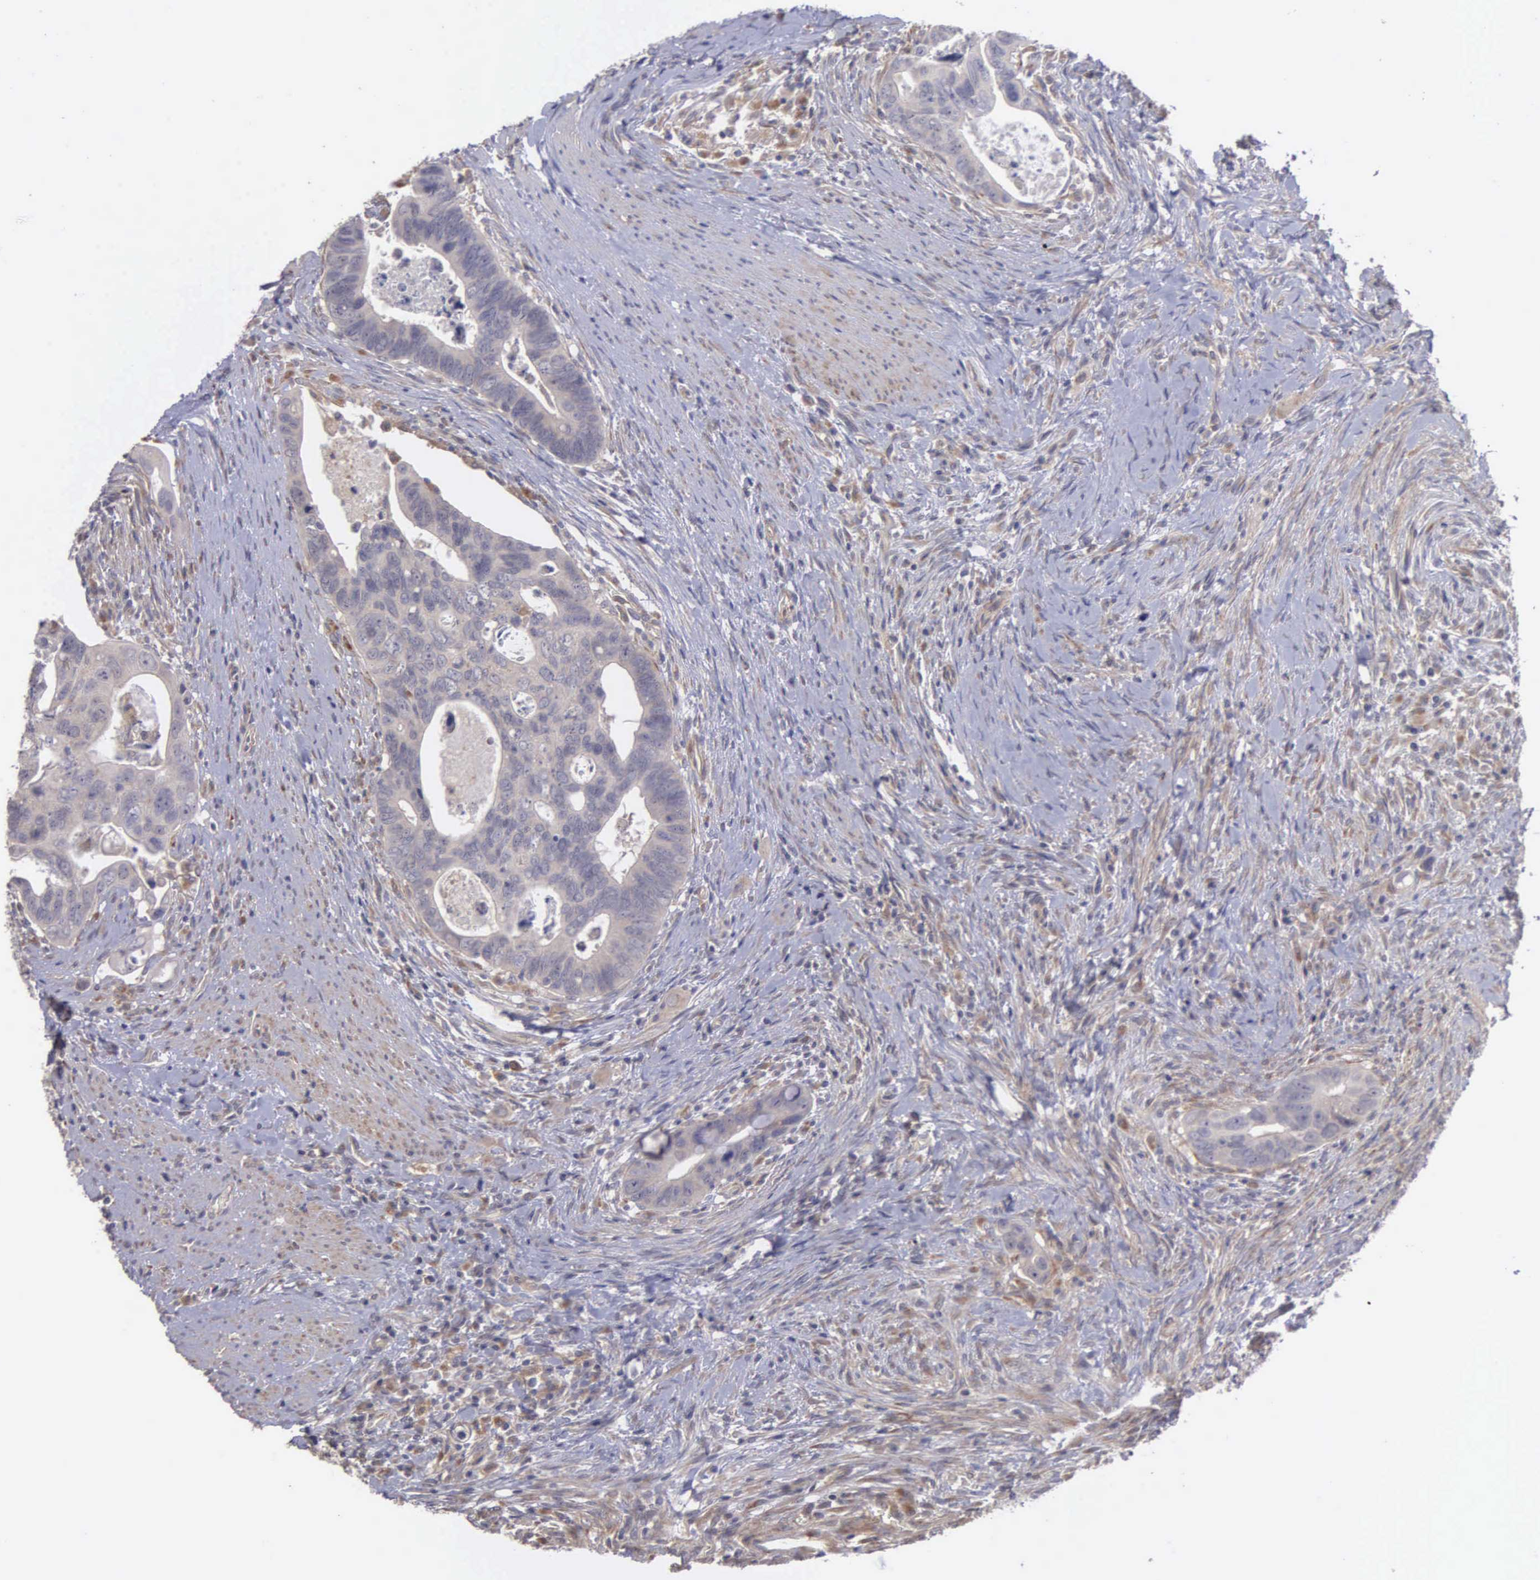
{"staining": {"intensity": "negative", "quantity": "none", "location": "none"}, "tissue": "colorectal cancer", "cell_type": "Tumor cells", "image_type": "cancer", "snomed": [{"axis": "morphology", "description": "Adenocarcinoma, NOS"}, {"axis": "topography", "description": "Rectum"}], "caption": "This is an immunohistochemistry (IHC) image of human colorectal cancer (adenocarcinoma). There is no expression in tumor cells.", "gene": "RTL10", "patient": {"sex": "male", "age": 53}}